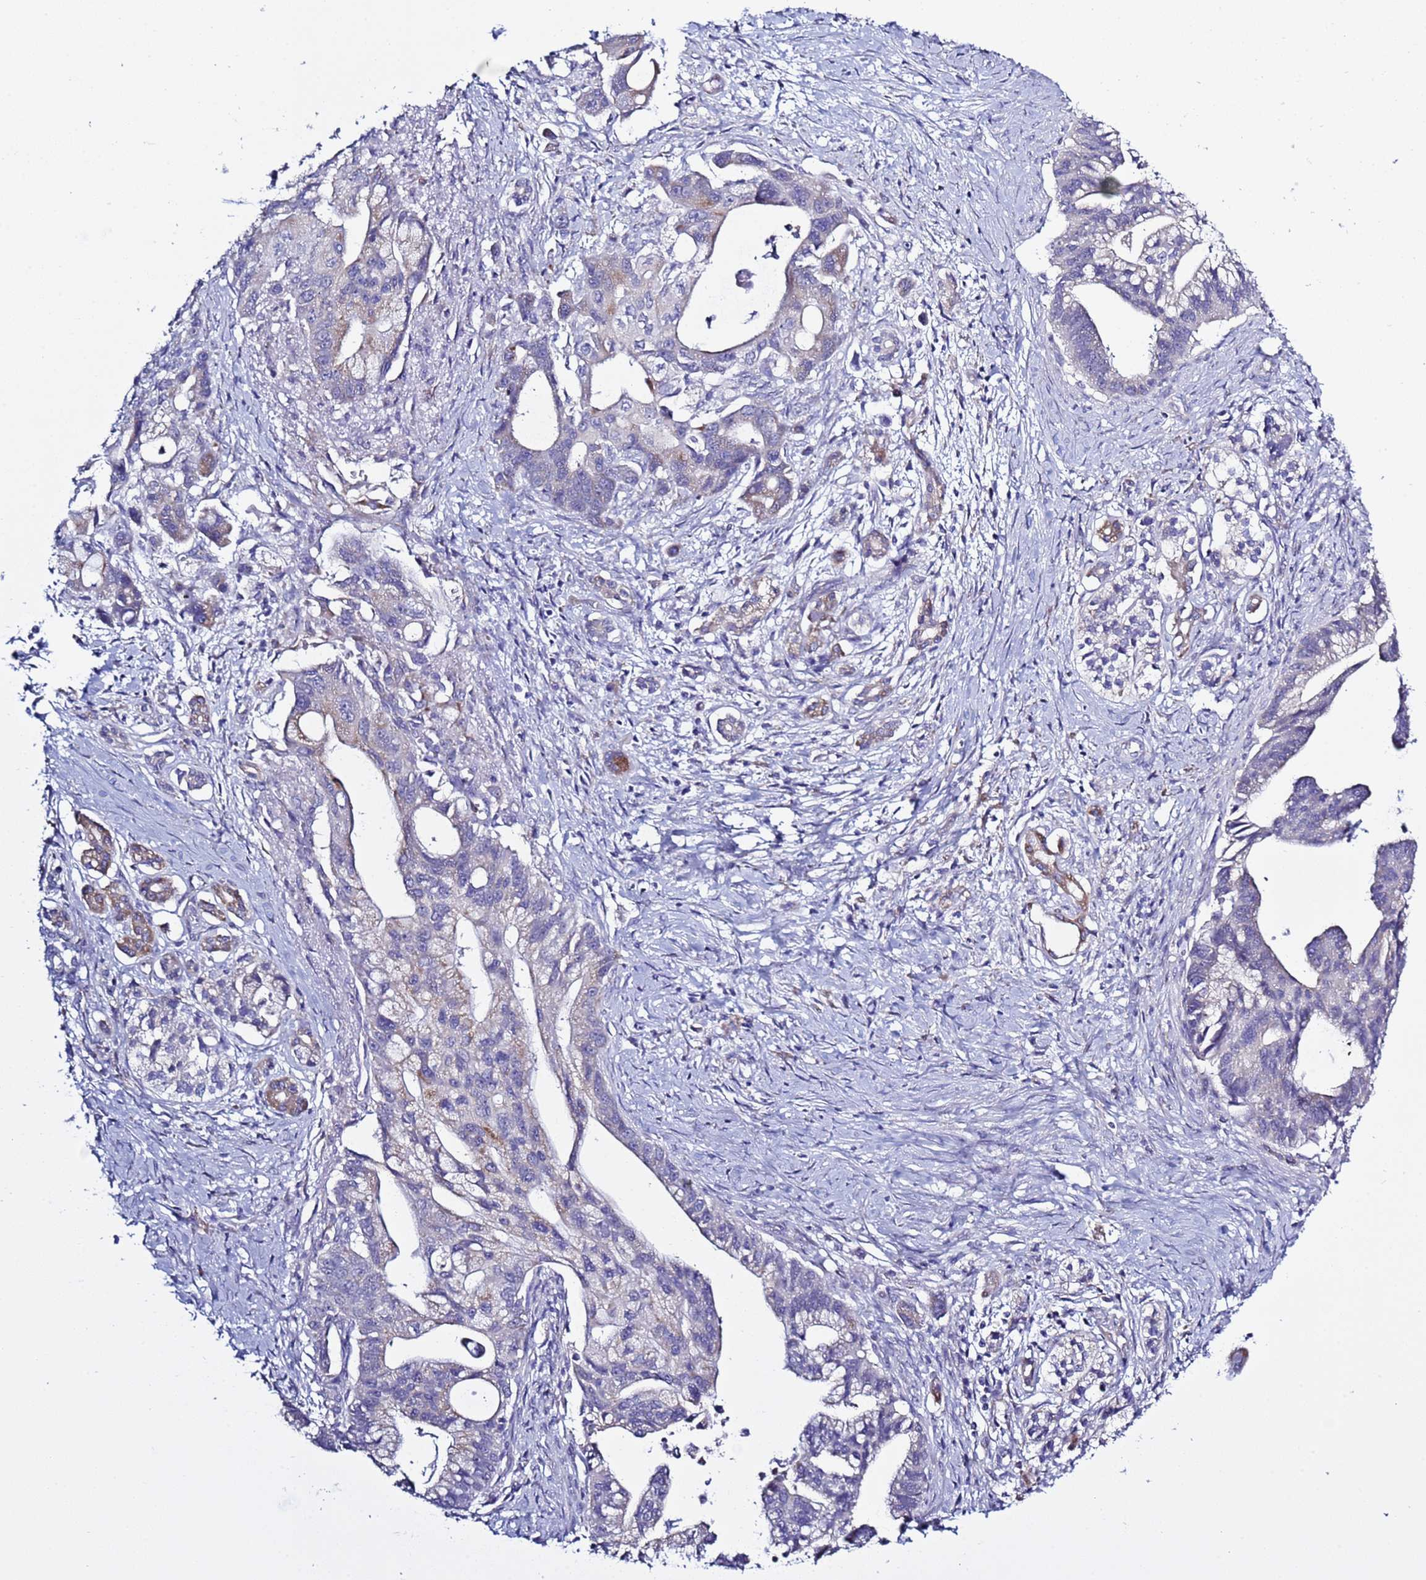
{"staining": {"intensity": "weak", "quantity": "<25%", "location": "cytoplasmic/membranous"}, "tissue": "pancreatic cancer", "cell_type": "Tumor cells", "image_type": "cancer", "snomed": [{"axis": "morphology", "description": "Adenocarcinoma, NOS"}, {"axis": "topography", "description": "Pancreas"}], "caption": "Immunohistochemical staining of human pancreatic cancer (adenocarcinoma) reveals no significant staining in tumor cells.", "gene": "ABHD17B", "patient": {"sex": "male", "age": 68}}